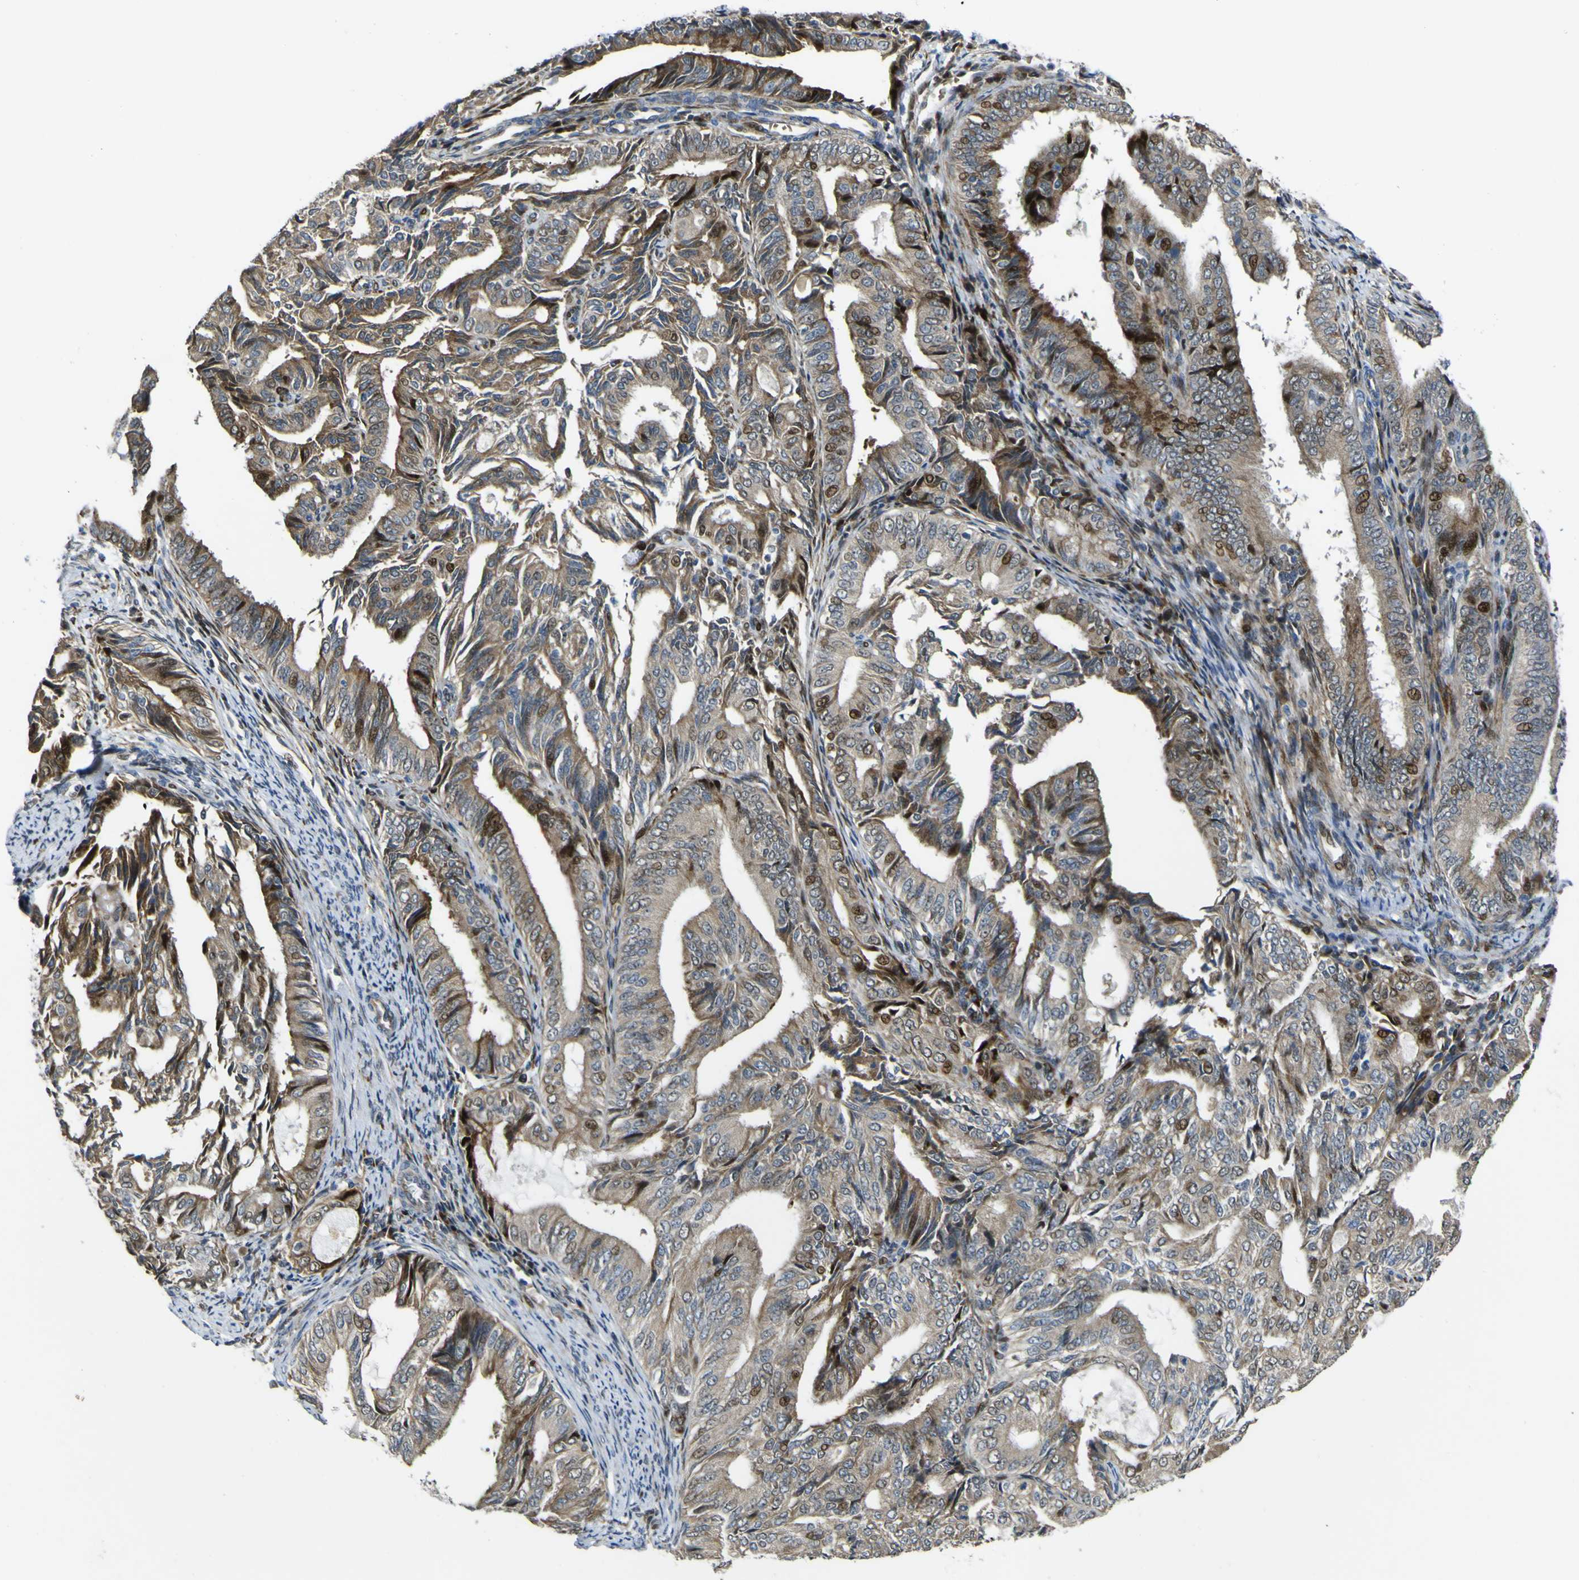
{"staining": {"intensity": "strong", "quantity": ">75%", "location": "cytoplasmic/membranous"}, "tissue": "endometrial cancer", "cell_type": "Tumor cells", "image_type": "cancer", "snomed": [{"axis": "morphology", "description": "Adenocarcinoma, NOS"}, {"axis": "topography", "description": "Endometrium"}], "caption": "This image demonstrates IHC staining of adenocarcinoma (endometrial), with high strong cytoplasmic/membranous staining in about >75% of tumor cells.", "gene": "LBHD1", "patient": {"sex": "female", "age": 58}}